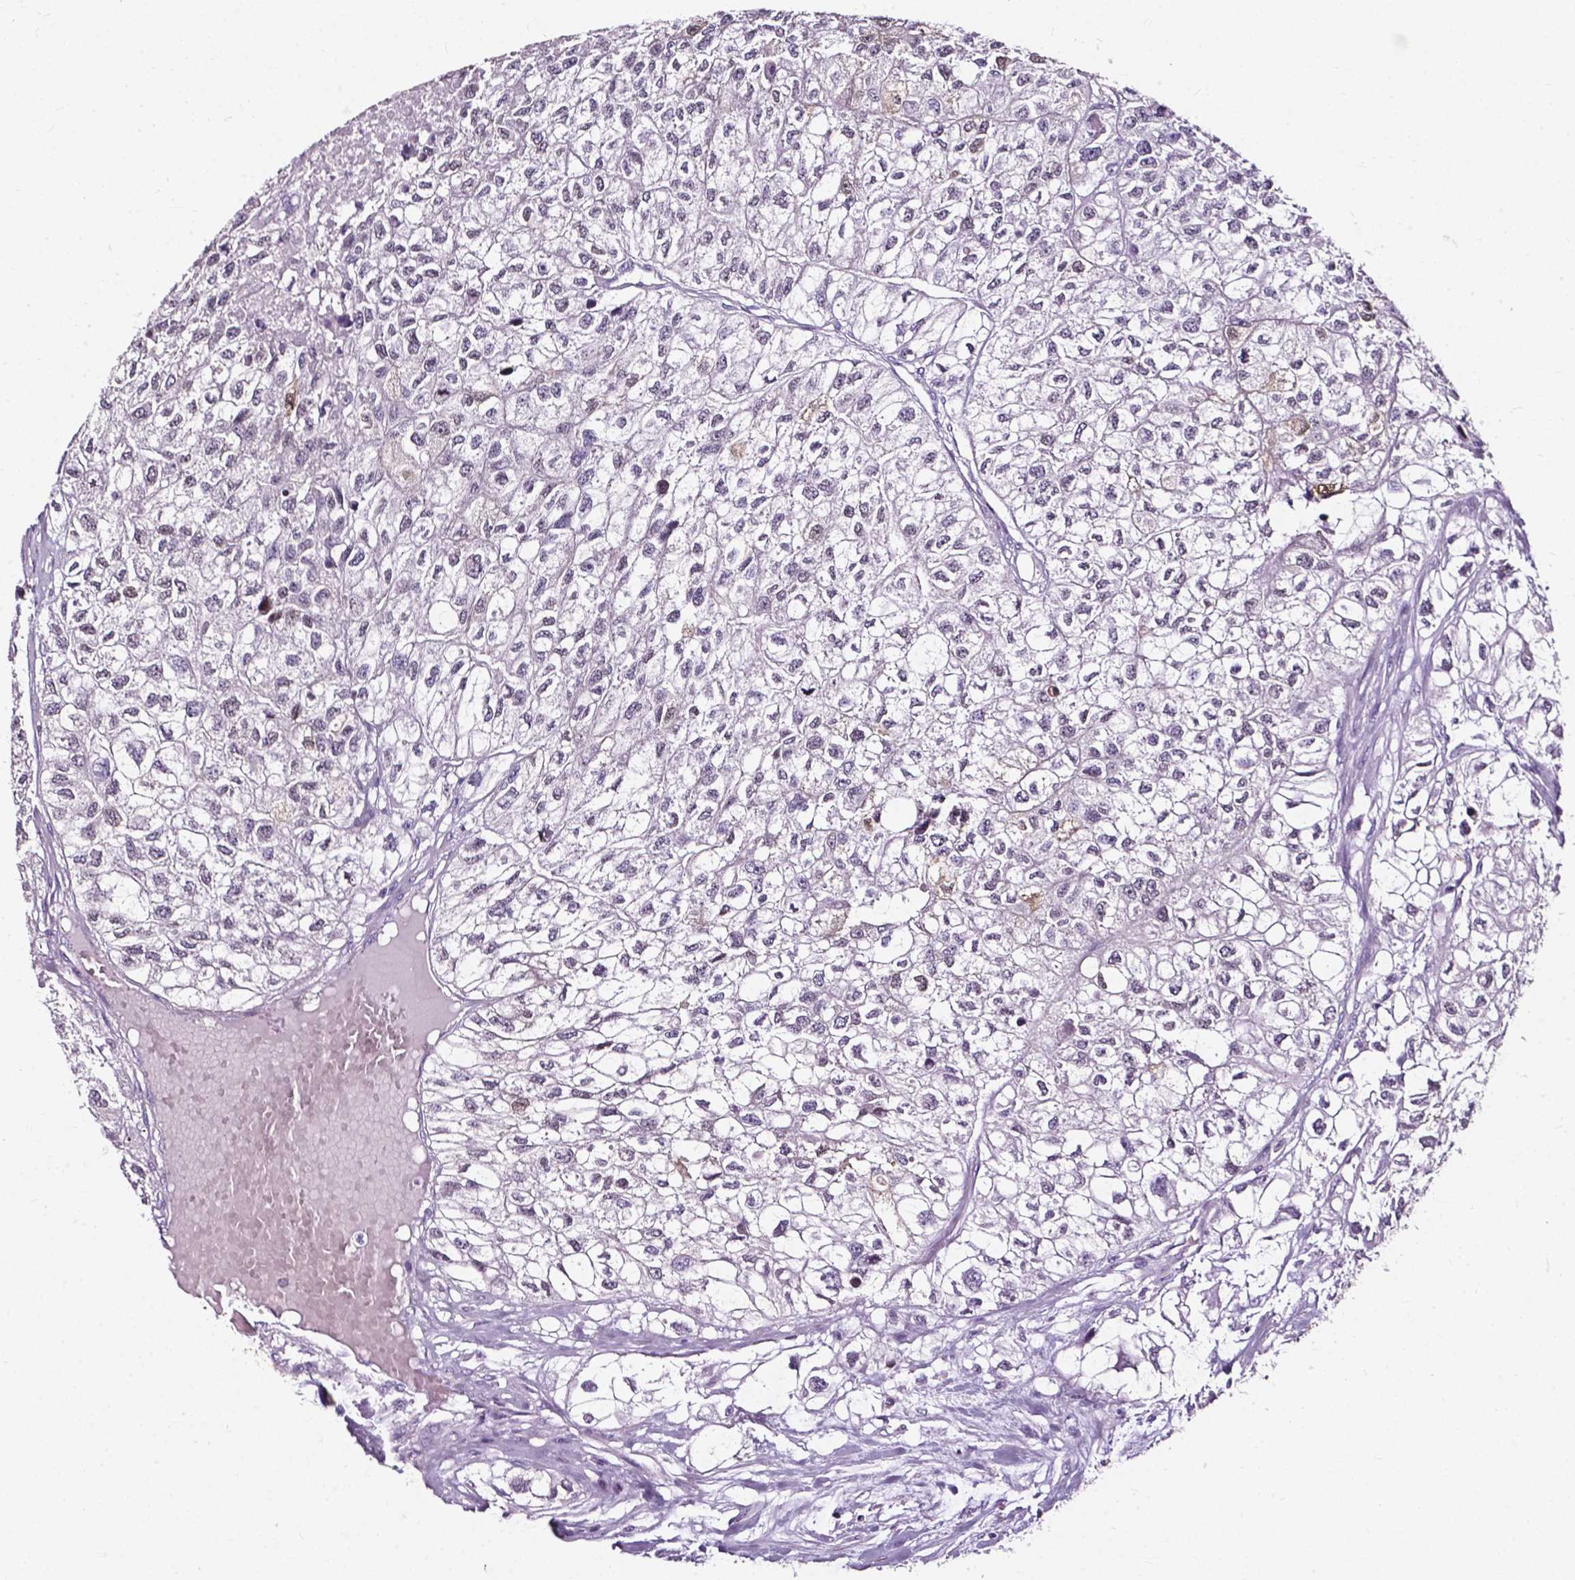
{"staining": {"intensity": "negative", "quantity": "none", "location": "none"}, "tissue": "renal cancer", "cell_type": "Tumor cells", "image_type": "cancer", "snomed": [{"axis": "morphology", "description": "Adenocarcinoma, NOS"}, {"axis": "topography", "description": "Kidney"}], "caption": "Tumor cells are negative for protein expression in human renal cancer.", "gene": "AKR1B10", "patient": {"sex": "male", "age": 56}}